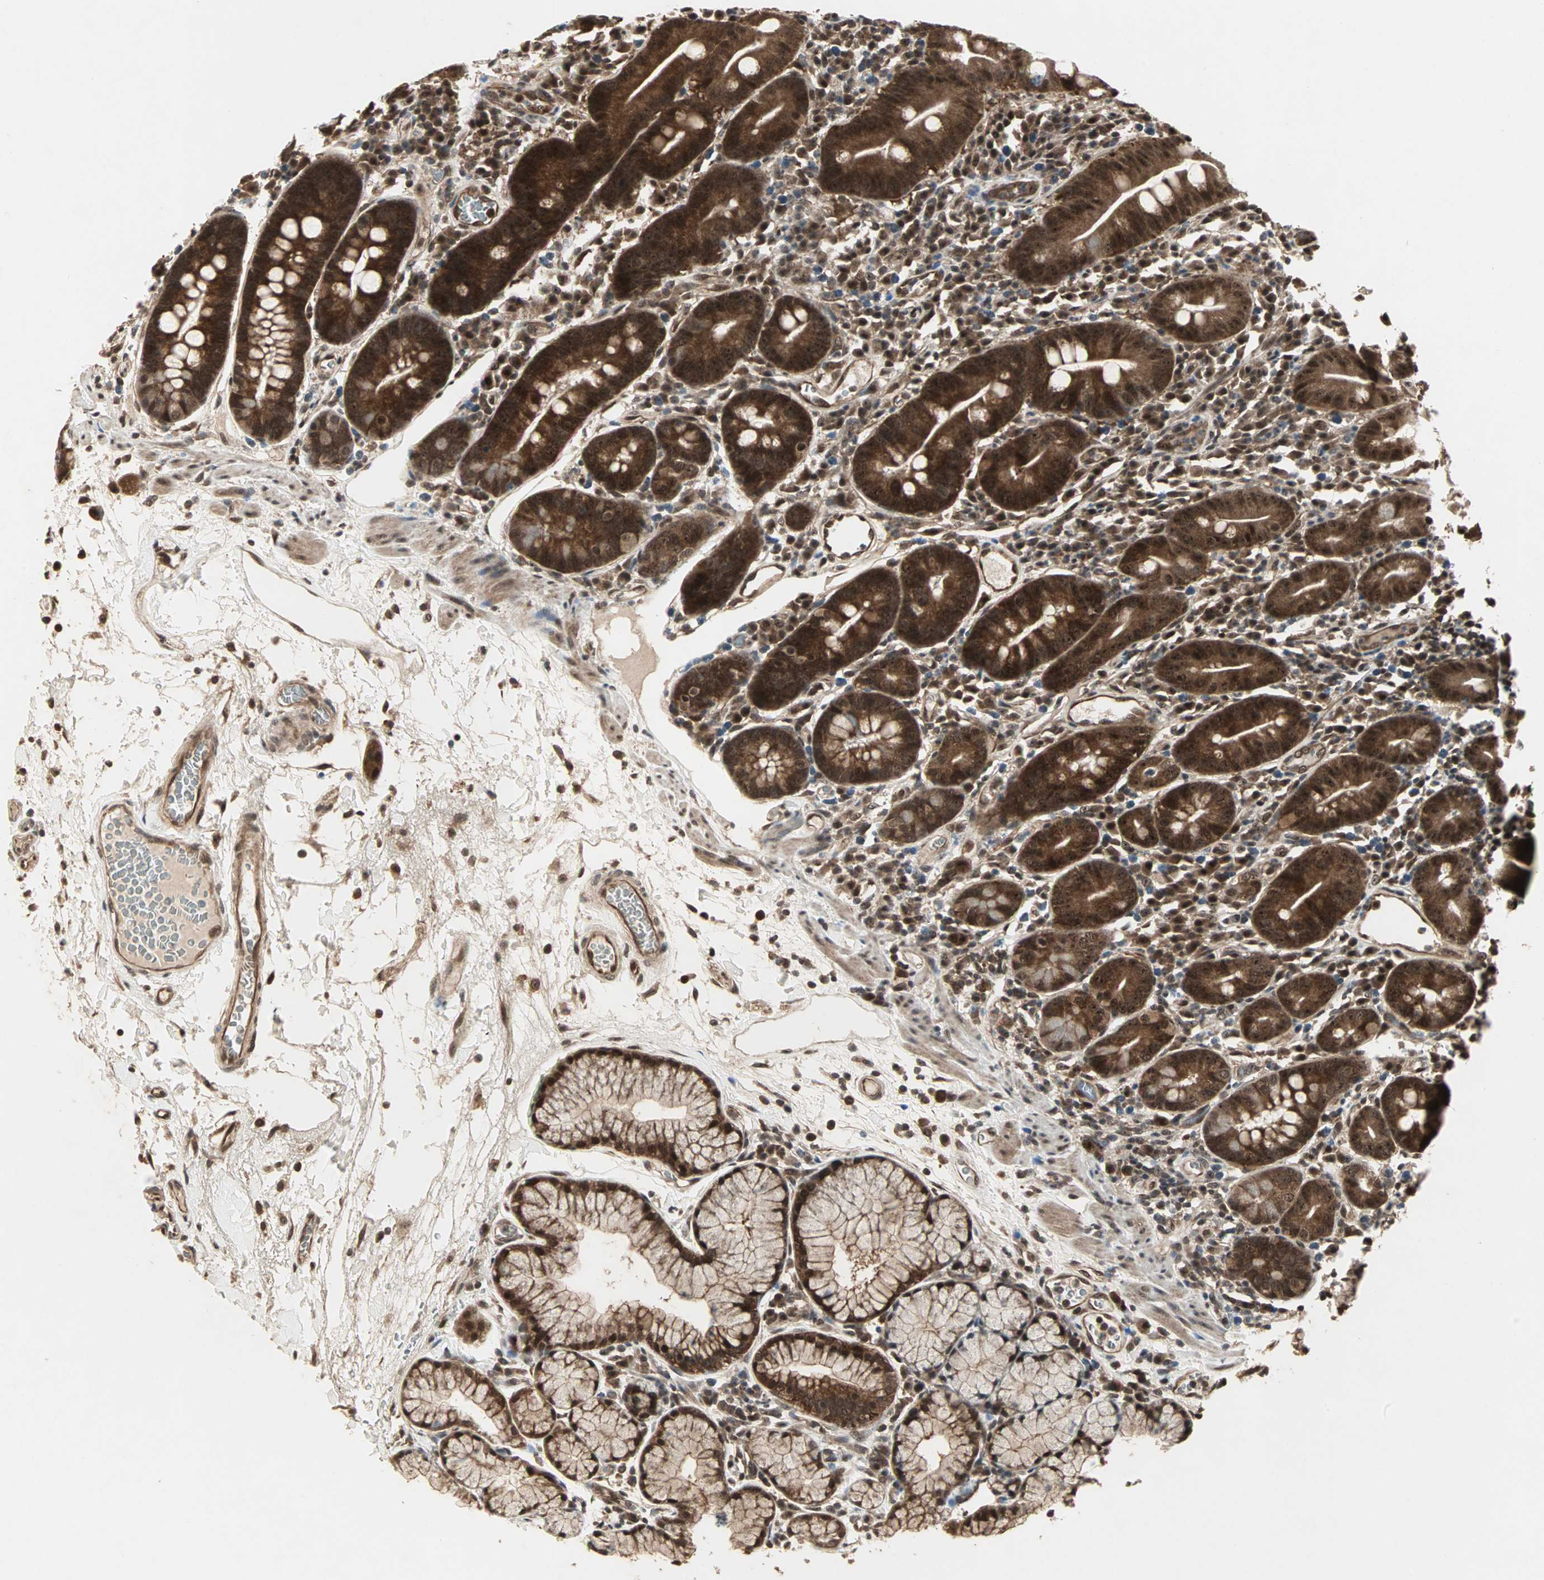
{"staining": {"intensity": "strong", "quantity": ">75%", "location": "cytoplasmic/membranous,nuclear"}, "tissue": "duodenum", "cell_type": "Glandular cells", "image_type": "normal", "snomed": [{"axis": "morphology", "description": "Normal tissue, NOS"}, {"axis": "topography", "description": "Duodenum"}], "caption": "Benign duodenum shows strong cytoplasmic/membranous,nuclear staining in about >75% of glandular cells, visualized by immunohistochemistry.", "gene": "CSNK2B", "patient": {"sex": "male", "age": 50}}